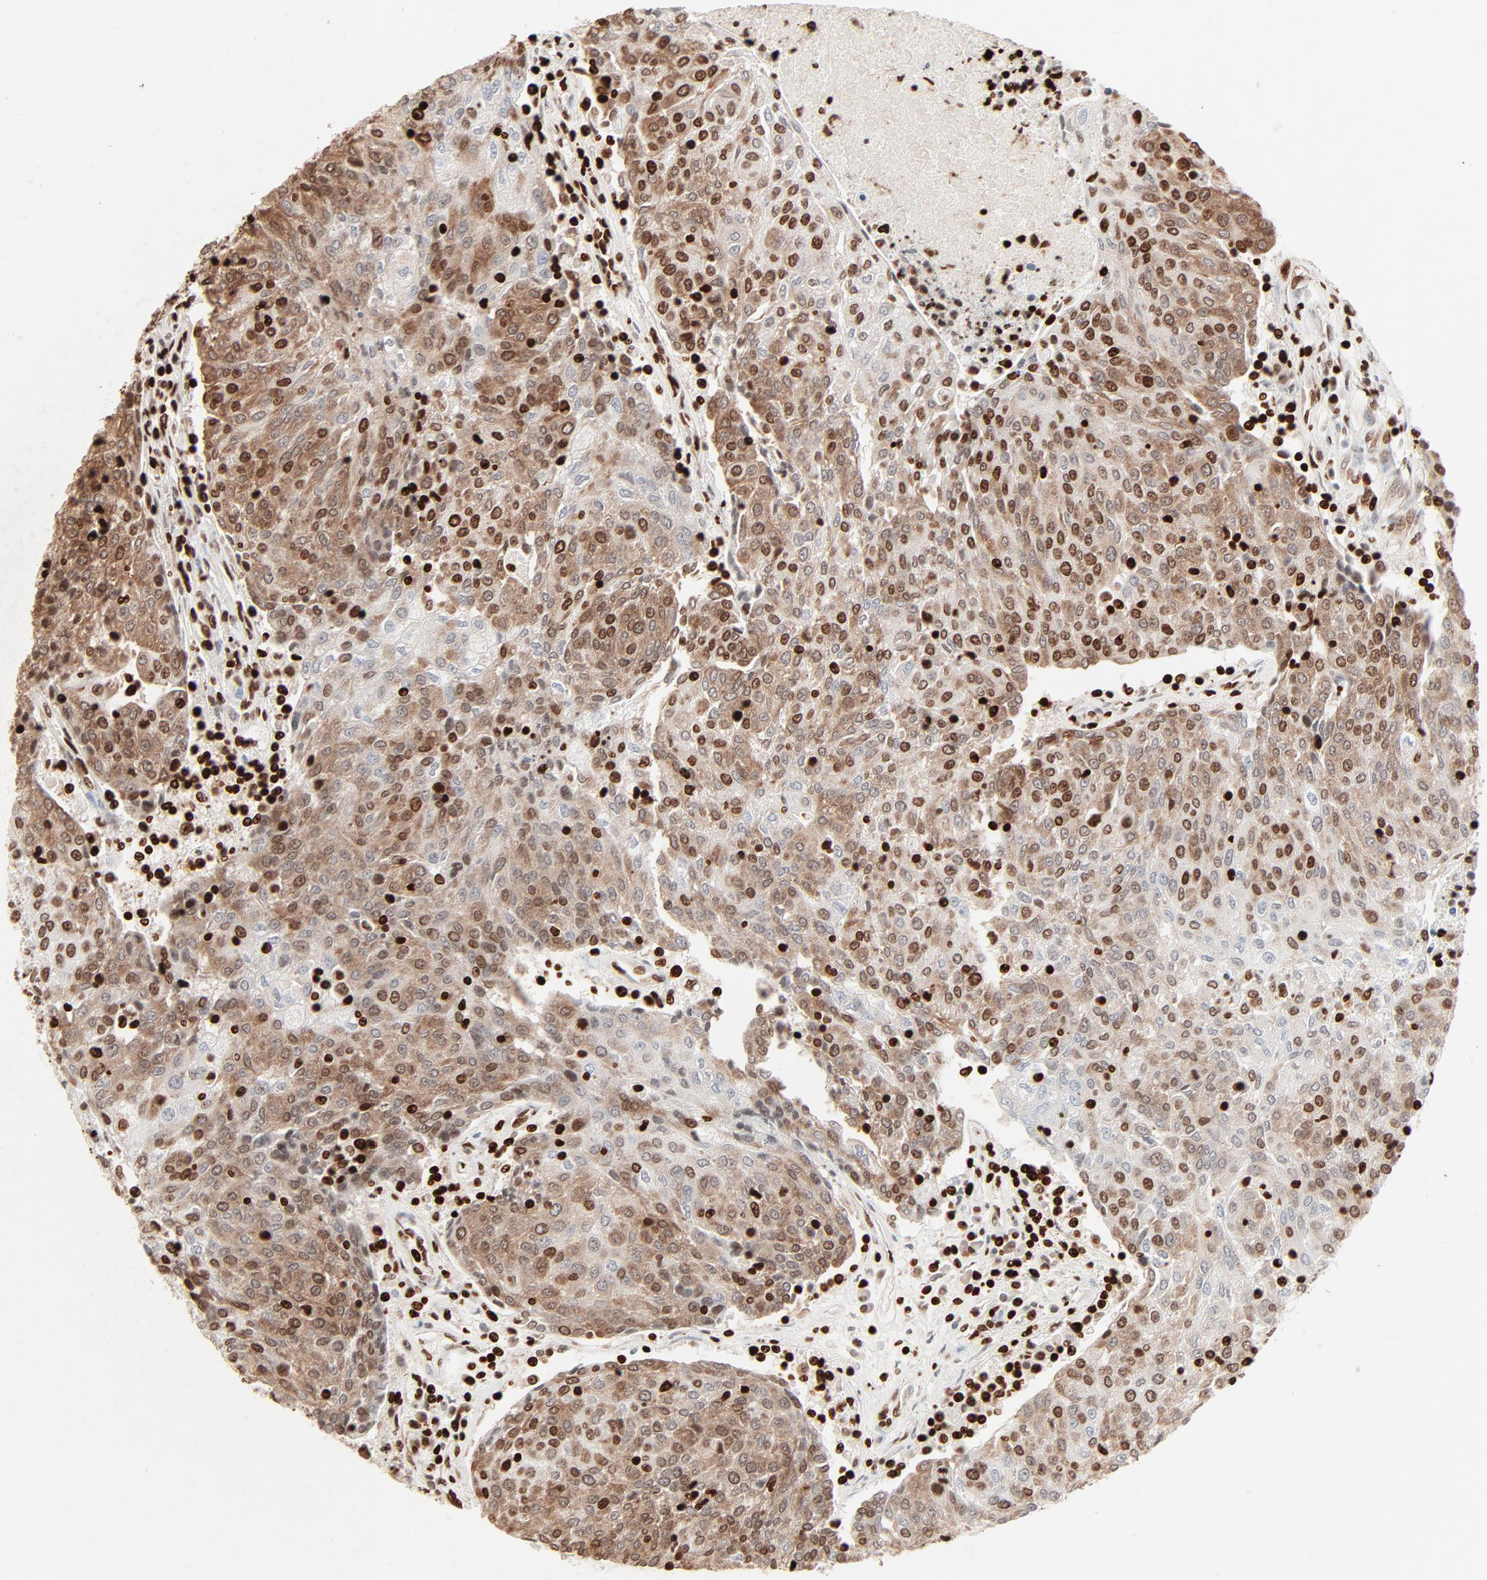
{"staining": {"intensity": "strong", "quantity": ">75%", "location": "cytoplasmic/membranous,nuclear"}, "tissue": "urothelial cancer", "cell_type": "Tumor cells", "image_type": "cancer", "snomed": [{"axis": "morphology", "description": "Urothelial carcinoma, High grade"}, {"axis": "topography", "description": "Urinary bladder"}], "caption": "Brown immunohistochemical staining in high-grade urothelial carcinoma shows strong cytoplasmic/membranous and nuclear expression in approximately >75% of tumor cells.", "gene": "HMGB2", "patient": {"sex": "female", "age": 85}}